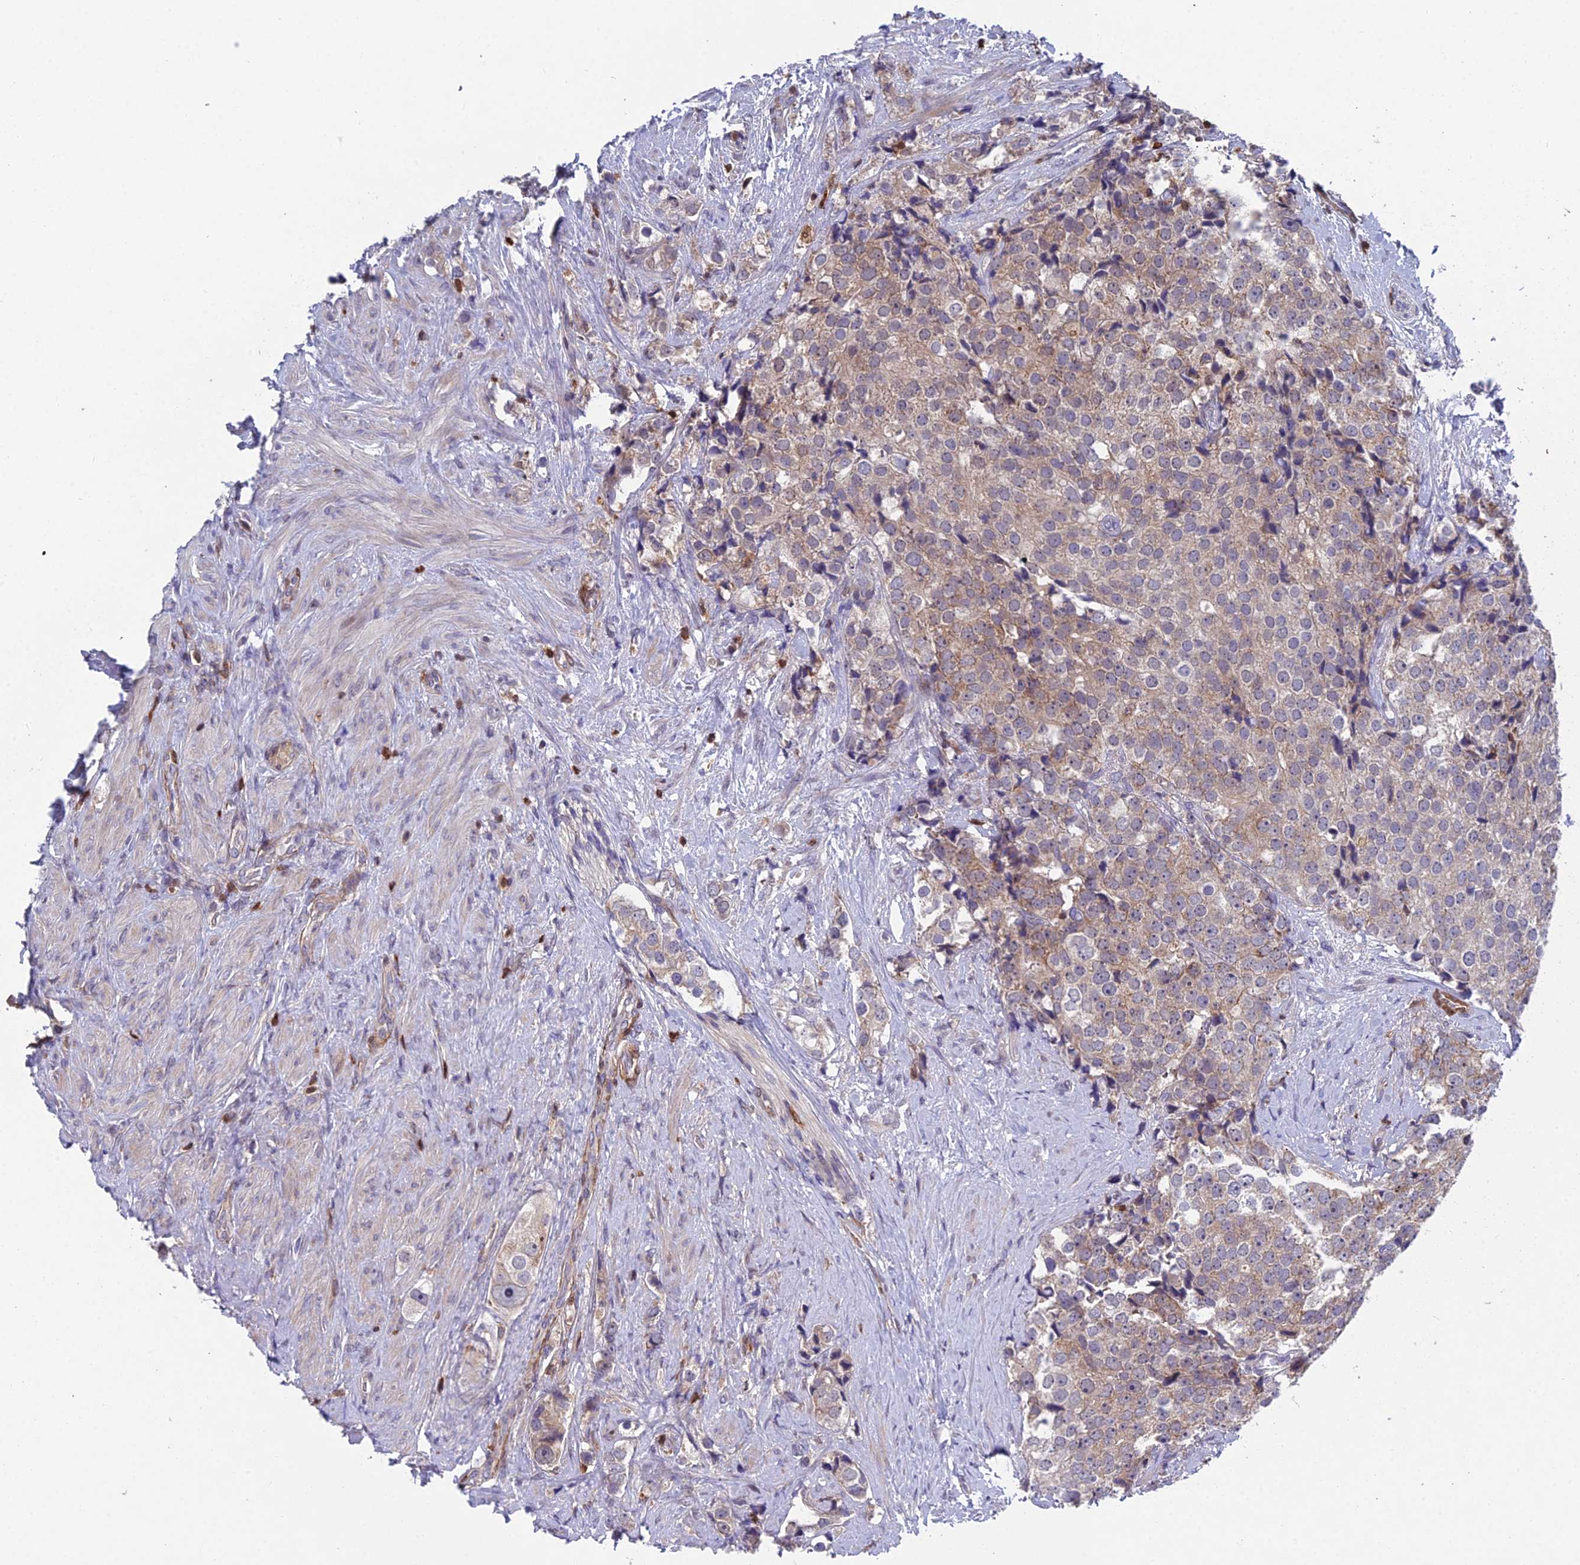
{"staining": {"intensity": "weak", "quantity": "25%-75%", "location": "cytoplasmic/membranous"}, "tissue": "prostate cancer", "cell_type": "Tumor cells", "image_type": "cancer", "snomed": [{"axis": "morphology", "description": "Adenocarcinoma, High grade"}, {"axis": "topography", "description": "Prostate"}], "caption": "This is a histology image of immunohistochemistry (IHC) staining of prostate high-grade adenocarcinoma, which shows weak expression in the cytoplasmic/membranous of tumor cells.", "gene": "GALK2", "patient": {"sex": "male", "age": 49}}